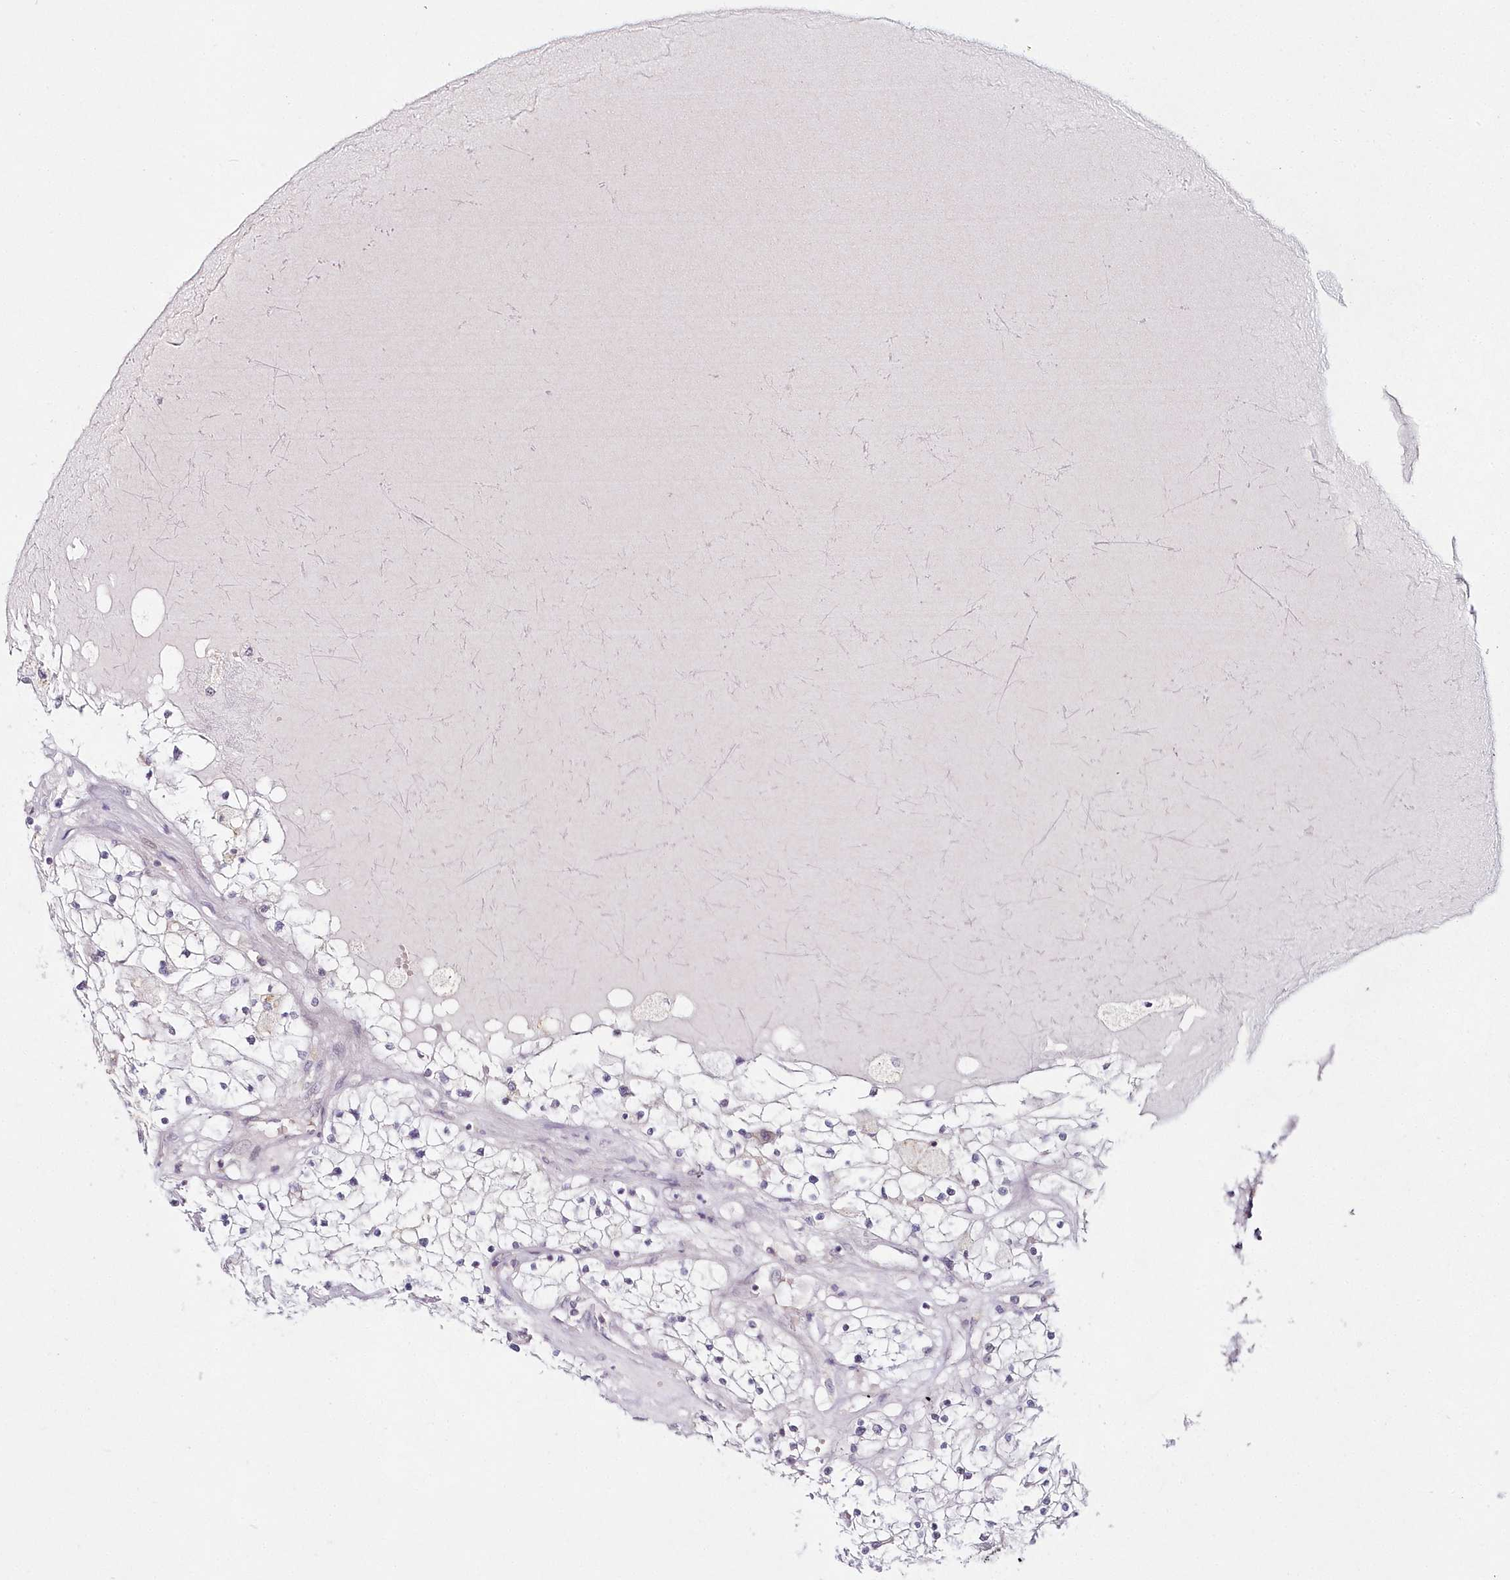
{"staining": {"intensity": "negative", "quantity": "none", "location": "none"}, "tissue": "renal cancer", "cell_type": "Tumor cells", "image_type": "cancer", "snomed": [{"axis": "morphology", "description": "Normal tissue, NOS"}, {"axis": "morphology", "description": "Adenocarcinoma, NOS"}, {"axis": "topography", "description": "Kidney"}], "caption": "Protein analysis of renal cancer displays no significant positivity in tumor cells.", "gene": "HYCC2", "patient": {"sex": "male", "age": 68}}